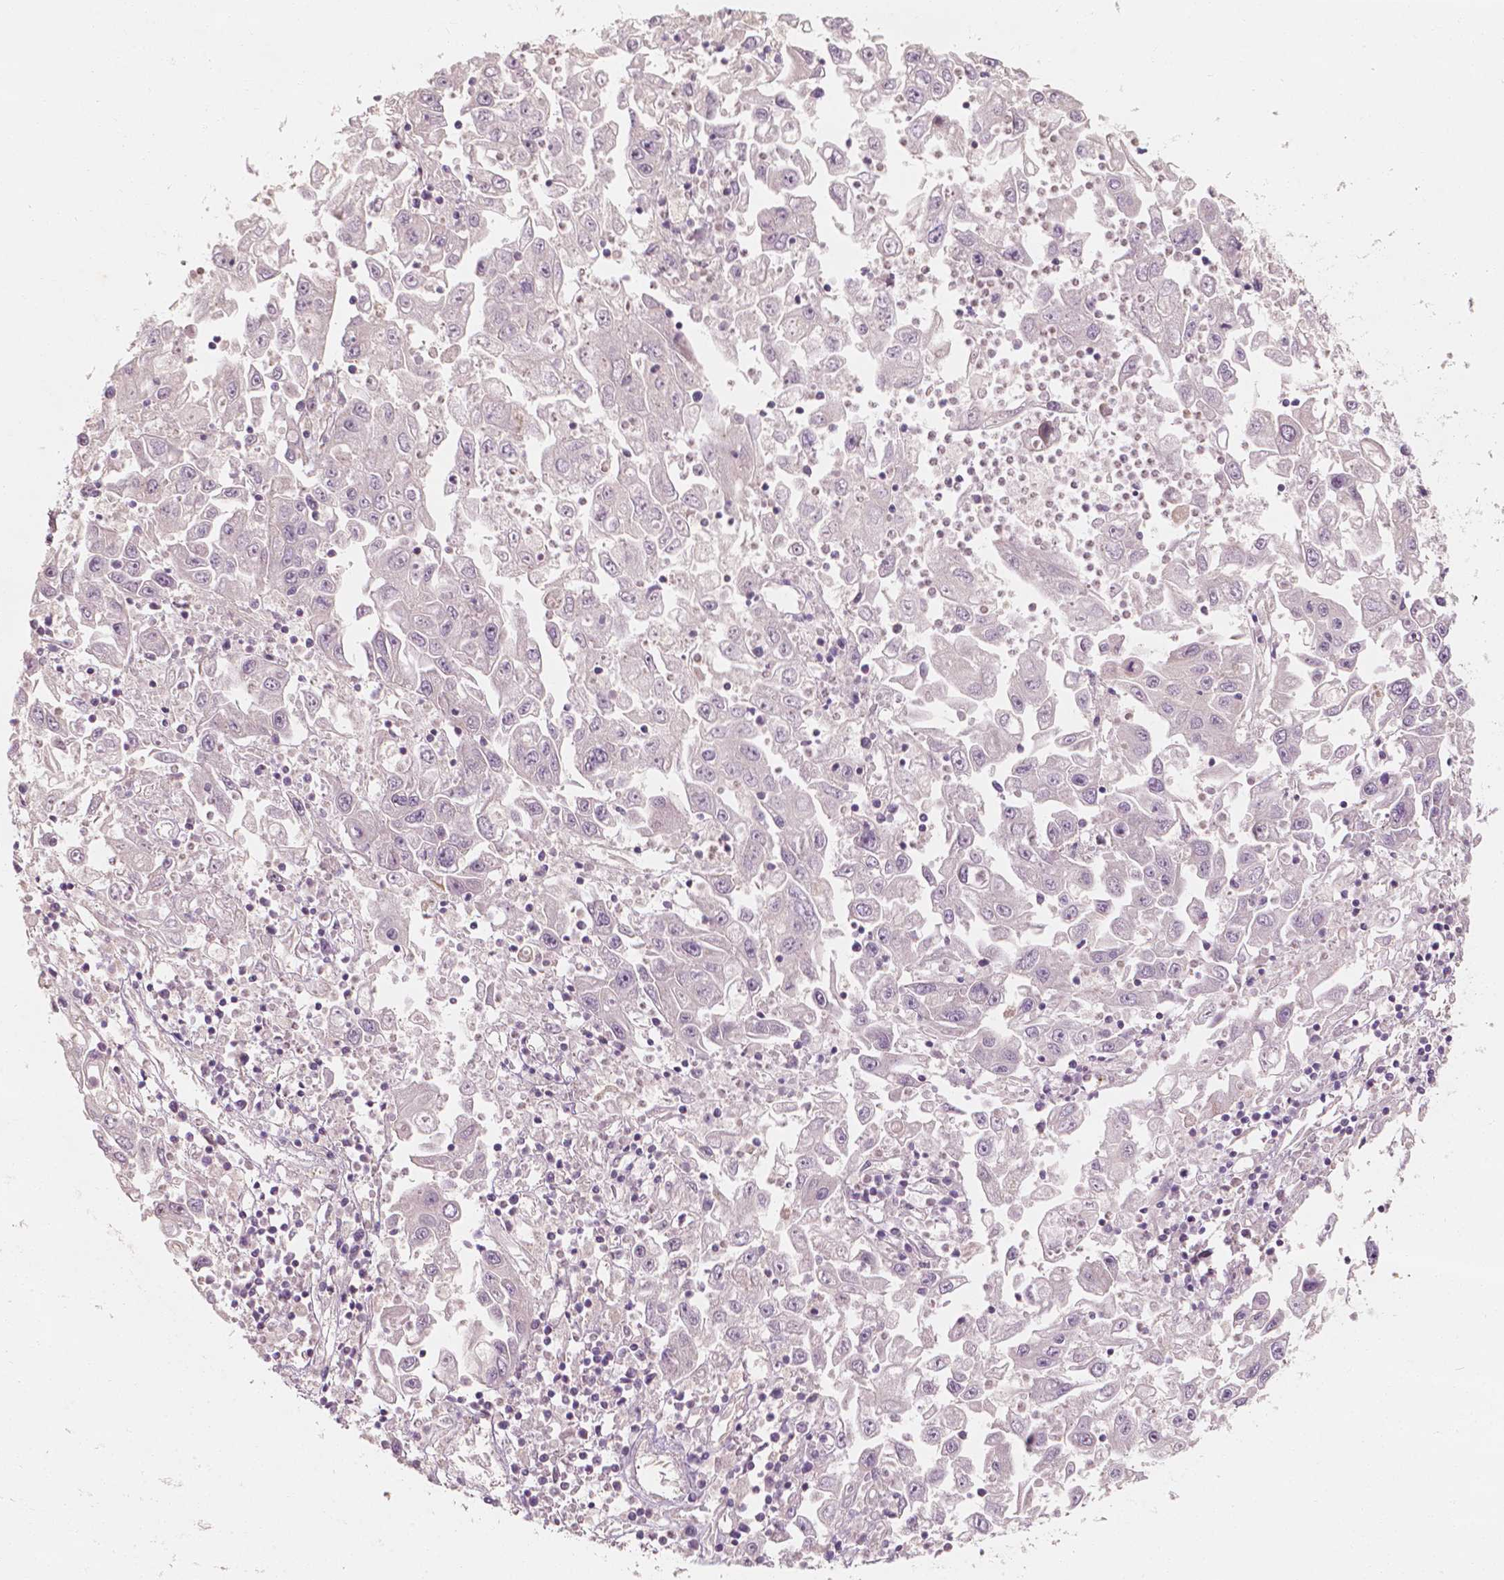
{"staining": {"intensity": "negative", "quantity": "none", "location": "none"}, "tissue": "endometrial cancer", "cell_type": "Tumor cells", "image_type": "cancer", "snomed": [{"axis": "morphology", "description": "Adenocarcinoma, NOS"}, {"axis": "topography", "description": "Uterus"}], "caption": "A micrograph of endometrial cancer stained for a protein demonstrates no brown staining in tumor cells. (Immunohistochemistry, brightfield microscopy, high magnification).", "gene": "SHPK", "patient": {"sex": "female", "age": 62}}